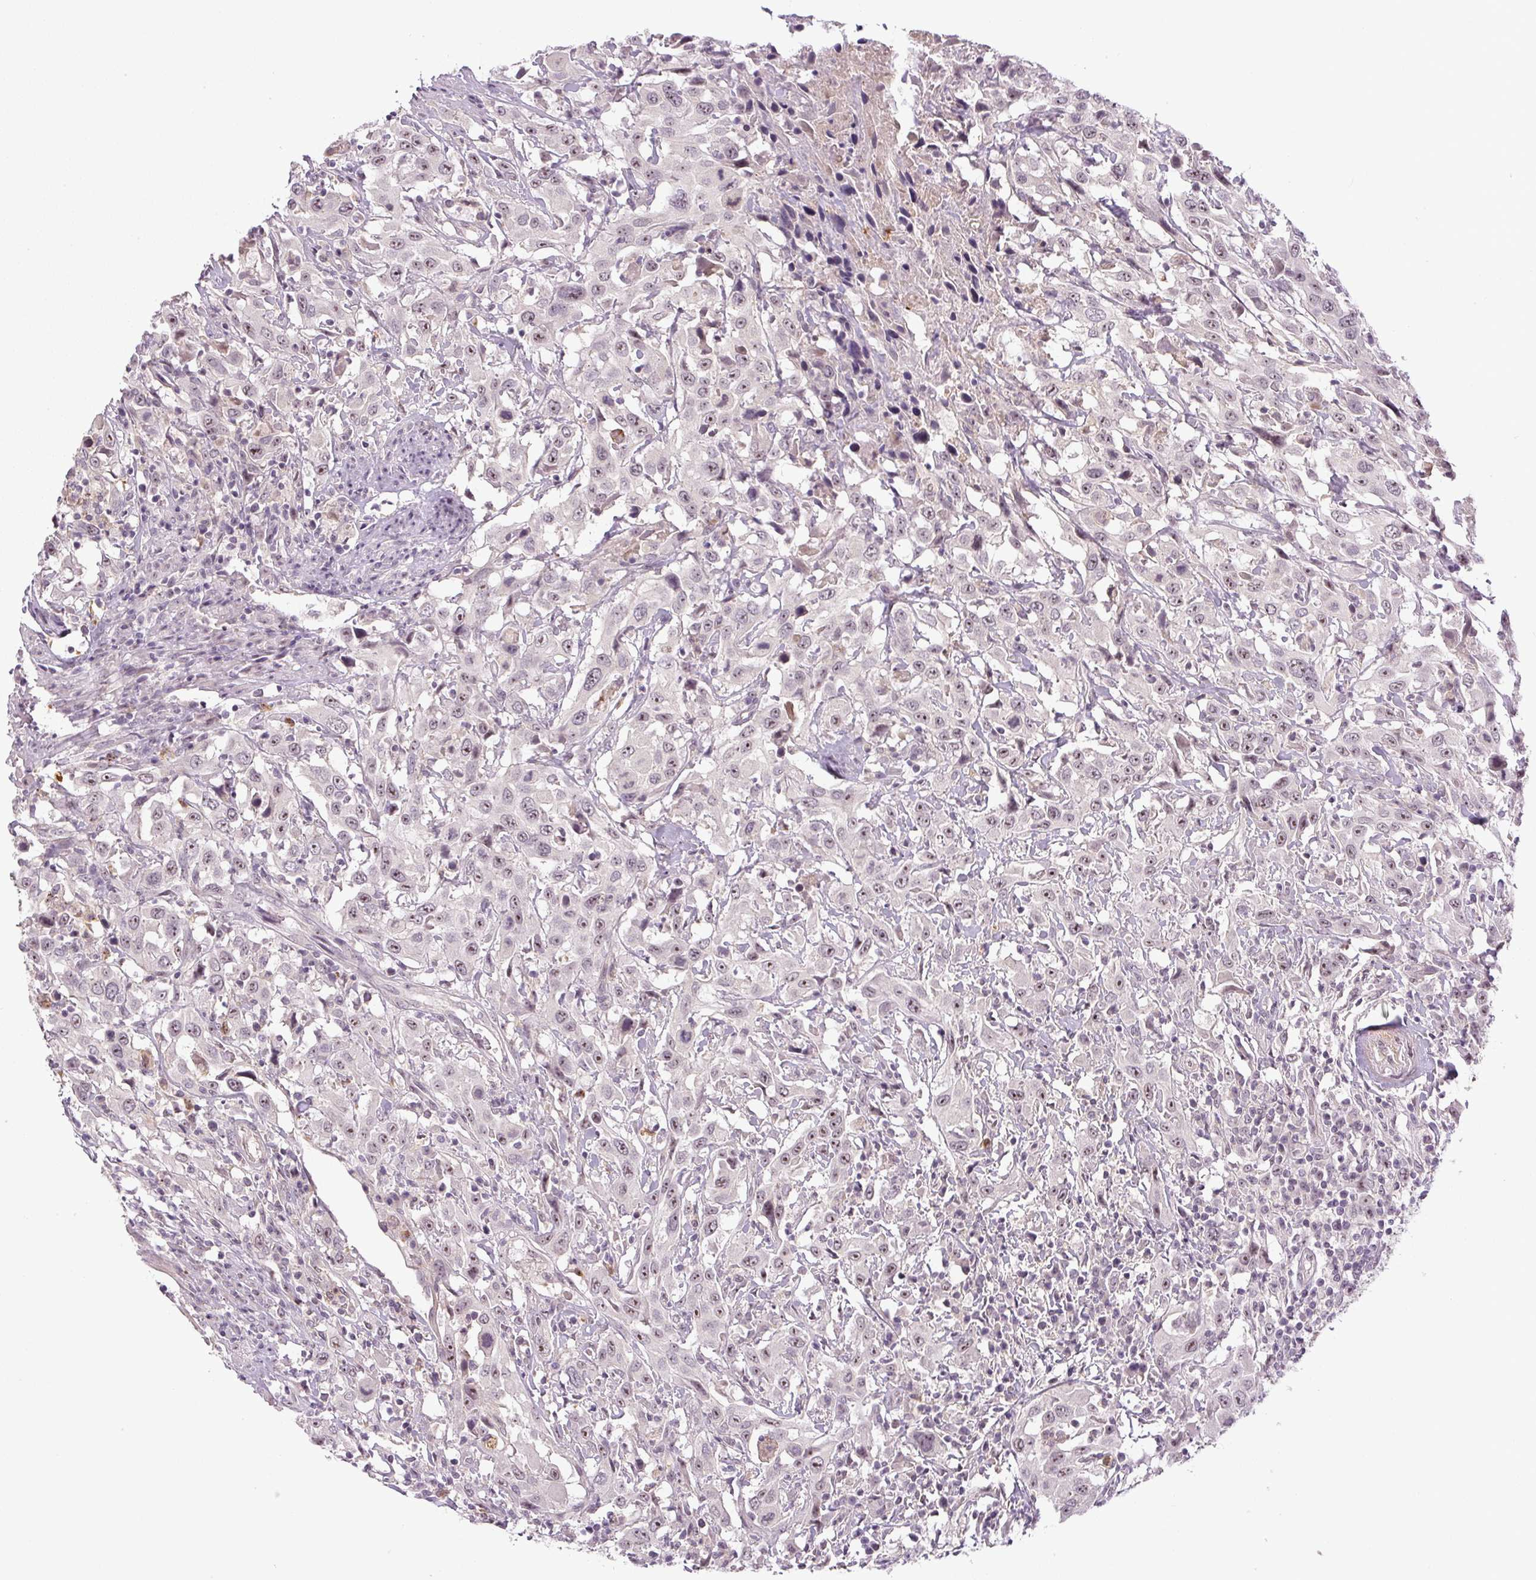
{"staining": {"intensity": "weak", "quantity": "25%-75%", "location": "nuclear"}, "tissue": "urothelial cancer", "cell_type": "Tumor cells", "image_type": "cancer", "snomed": [{"axis": "morphology", "description": "Urothelial carcinoma, High grade"}, {"axis": "topography", "description": "Urinary bladder"}], "caption": "The histopathology image displays staining of urothelial carcinoma (high-grade), revealing weak nuclear protein staining (brown color) within tumor cells.", "gene": "SGF29", "patient": {"sex": "male", "age": 61}}